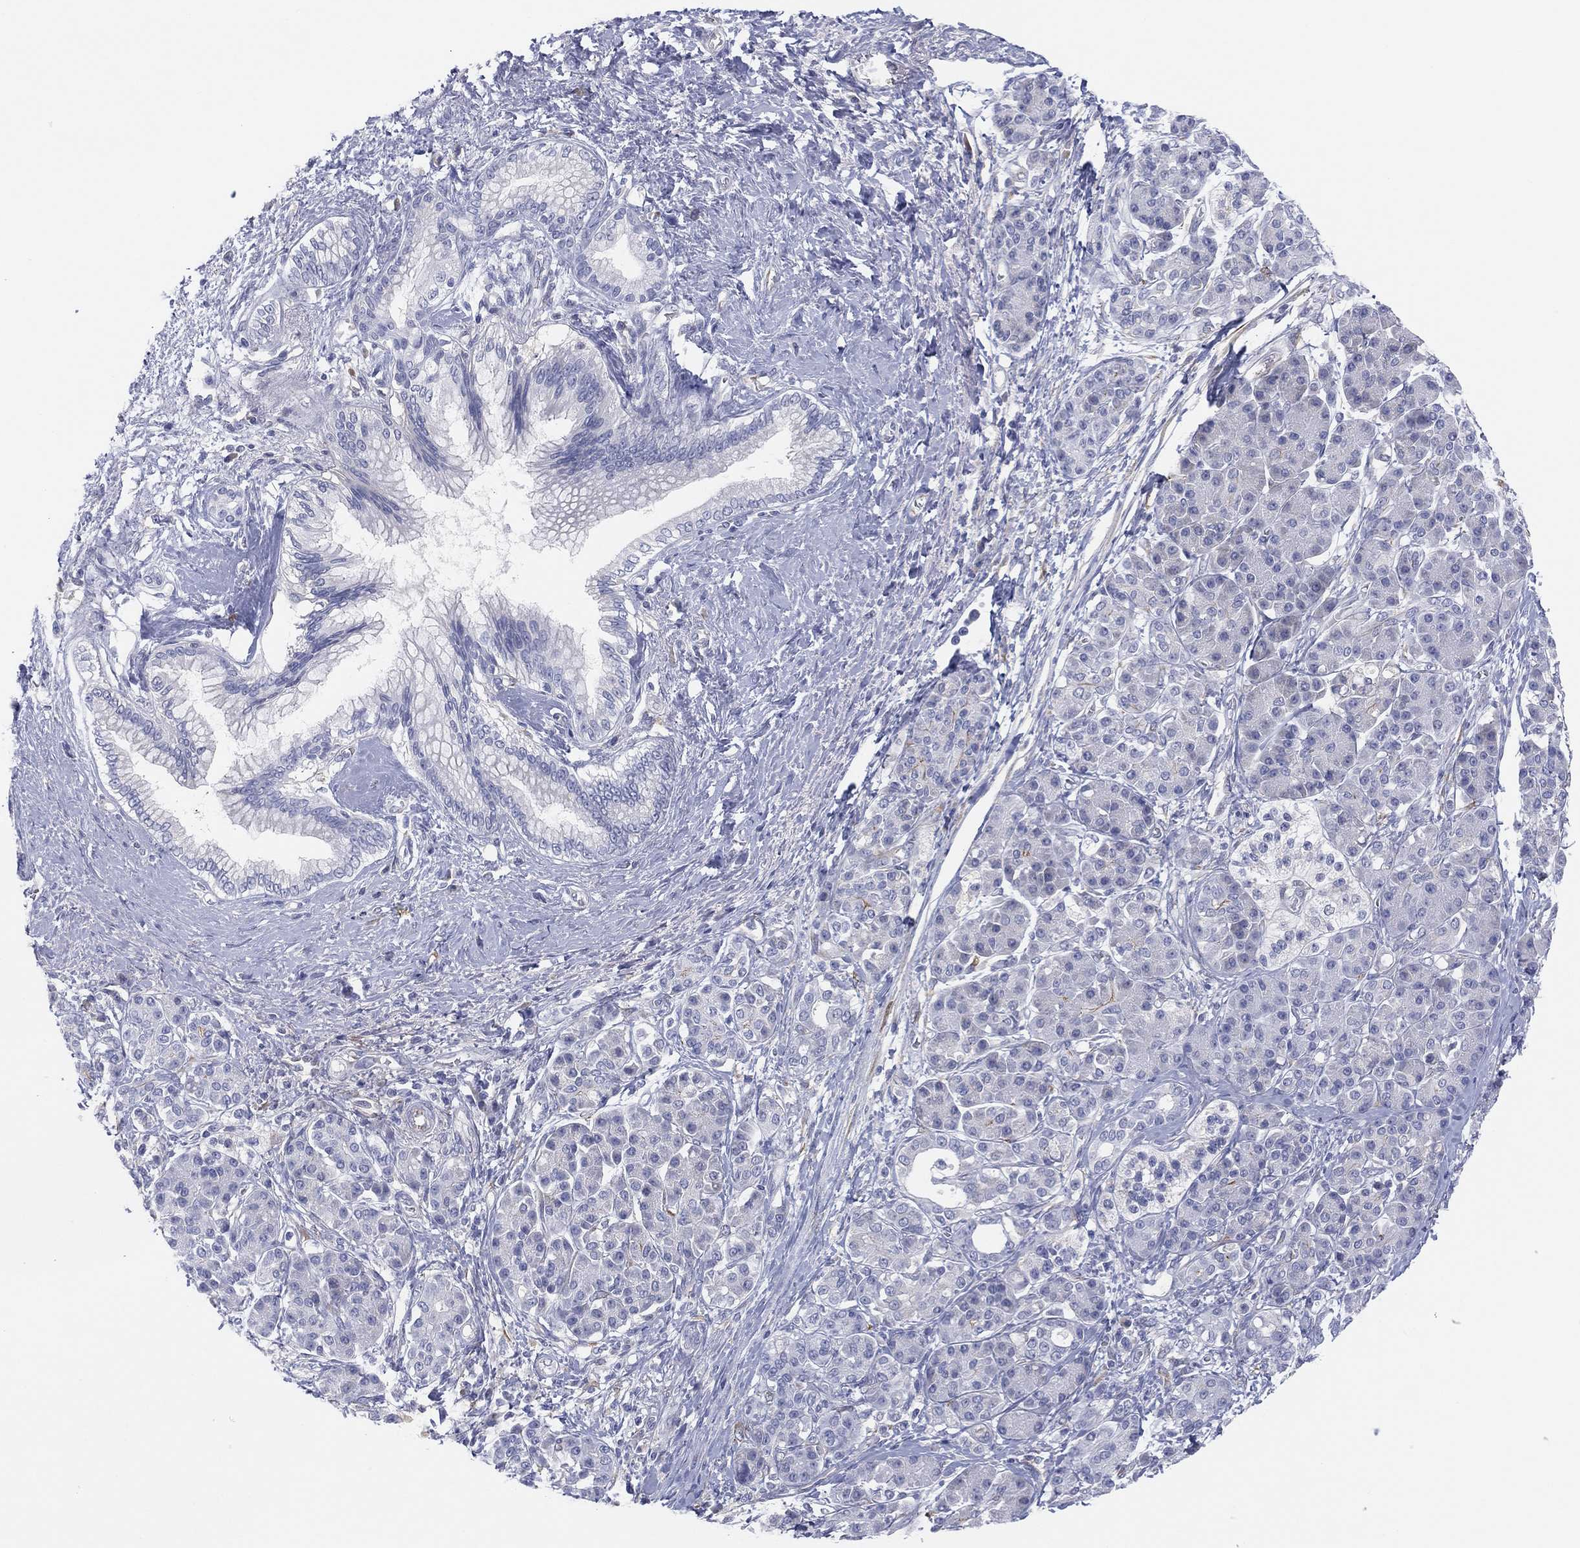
{"staining": {"intensity": "weak", "quantity": "<25%", "location": "cytoplasmic/membranous"}, "tissue": "pancreatic cancer", "cell_type": "Tumor cells", "image_type": "cancer", "snomed": [{"axis": "morphology", "description": "Adenocarcinoma, NOS"}, {"axis": "topography", "description": "Pancreas"}], "caption": "This is an IHC photomicrograph of adenocarcinoma (pancreatic). There is no positivity in tumor cells.", "gene": "MLF1", "patient": {"sex": "female", "age": 73}}